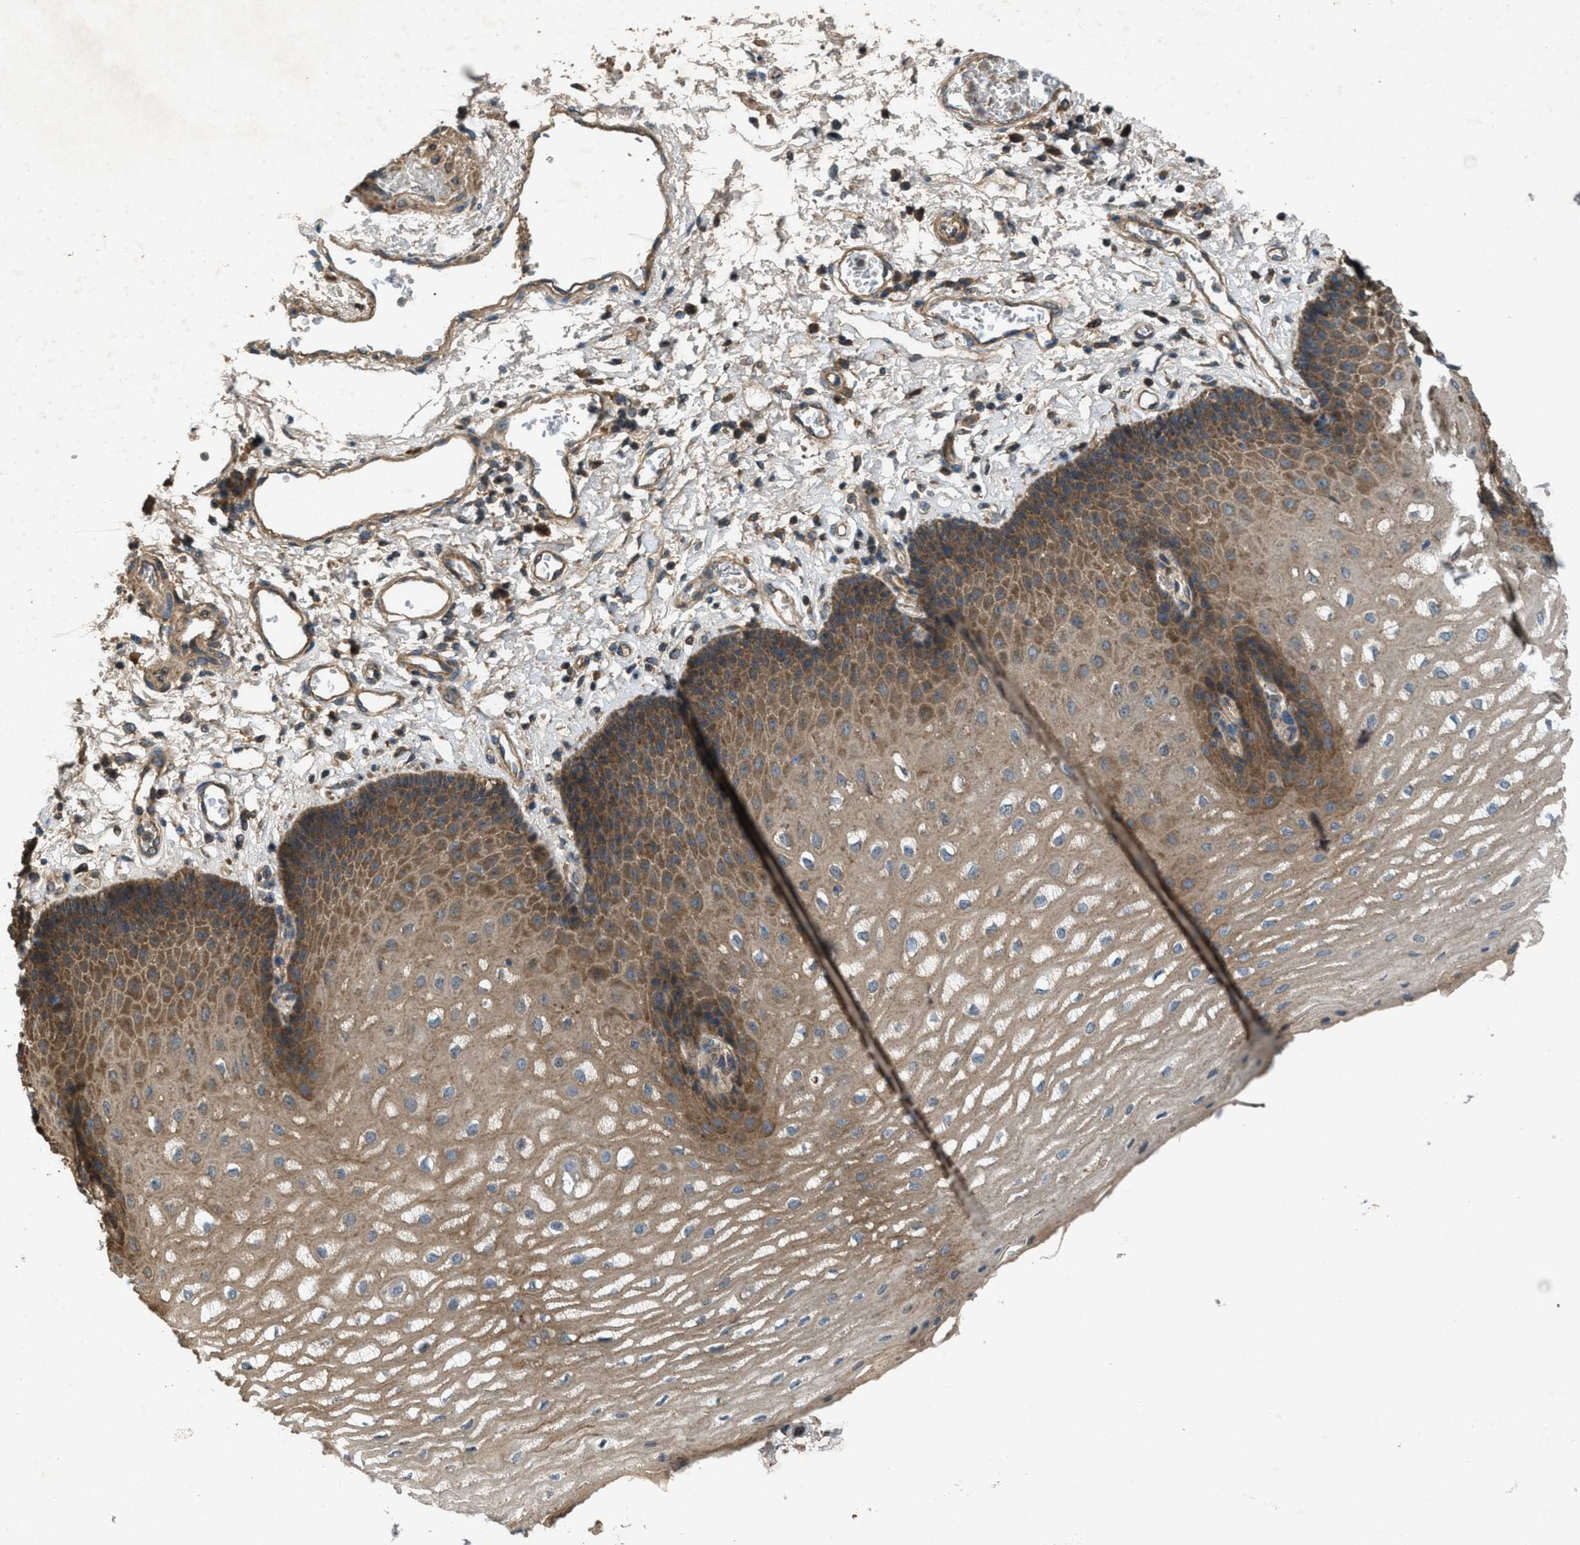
{"staining": {"intensity": "moderate", "quantity": ">75%", "location": "cytoplasmic/membranous"}, "tissue": "esophagus", "cell_type": "Squamous epithelial cells", "image_type": "normal", "snomed": [{"axis": "morphology", "description": "Normal tissue, NOS"}, {"axis": "topography", "description": "Esophagus"}], "caption": "A high-resolution micrograph shows immunohistochemistry (IHC) staining of unremarkable esophagus, which exhibits moderate cytoplasmic/membranous positivity in about >75% of squamous epithelial cells. (DAB IHC, brown staining for protein, blue staining for nuclei).", "gene": "PDP2", "patient": {"sex": "male", "age": 54}}